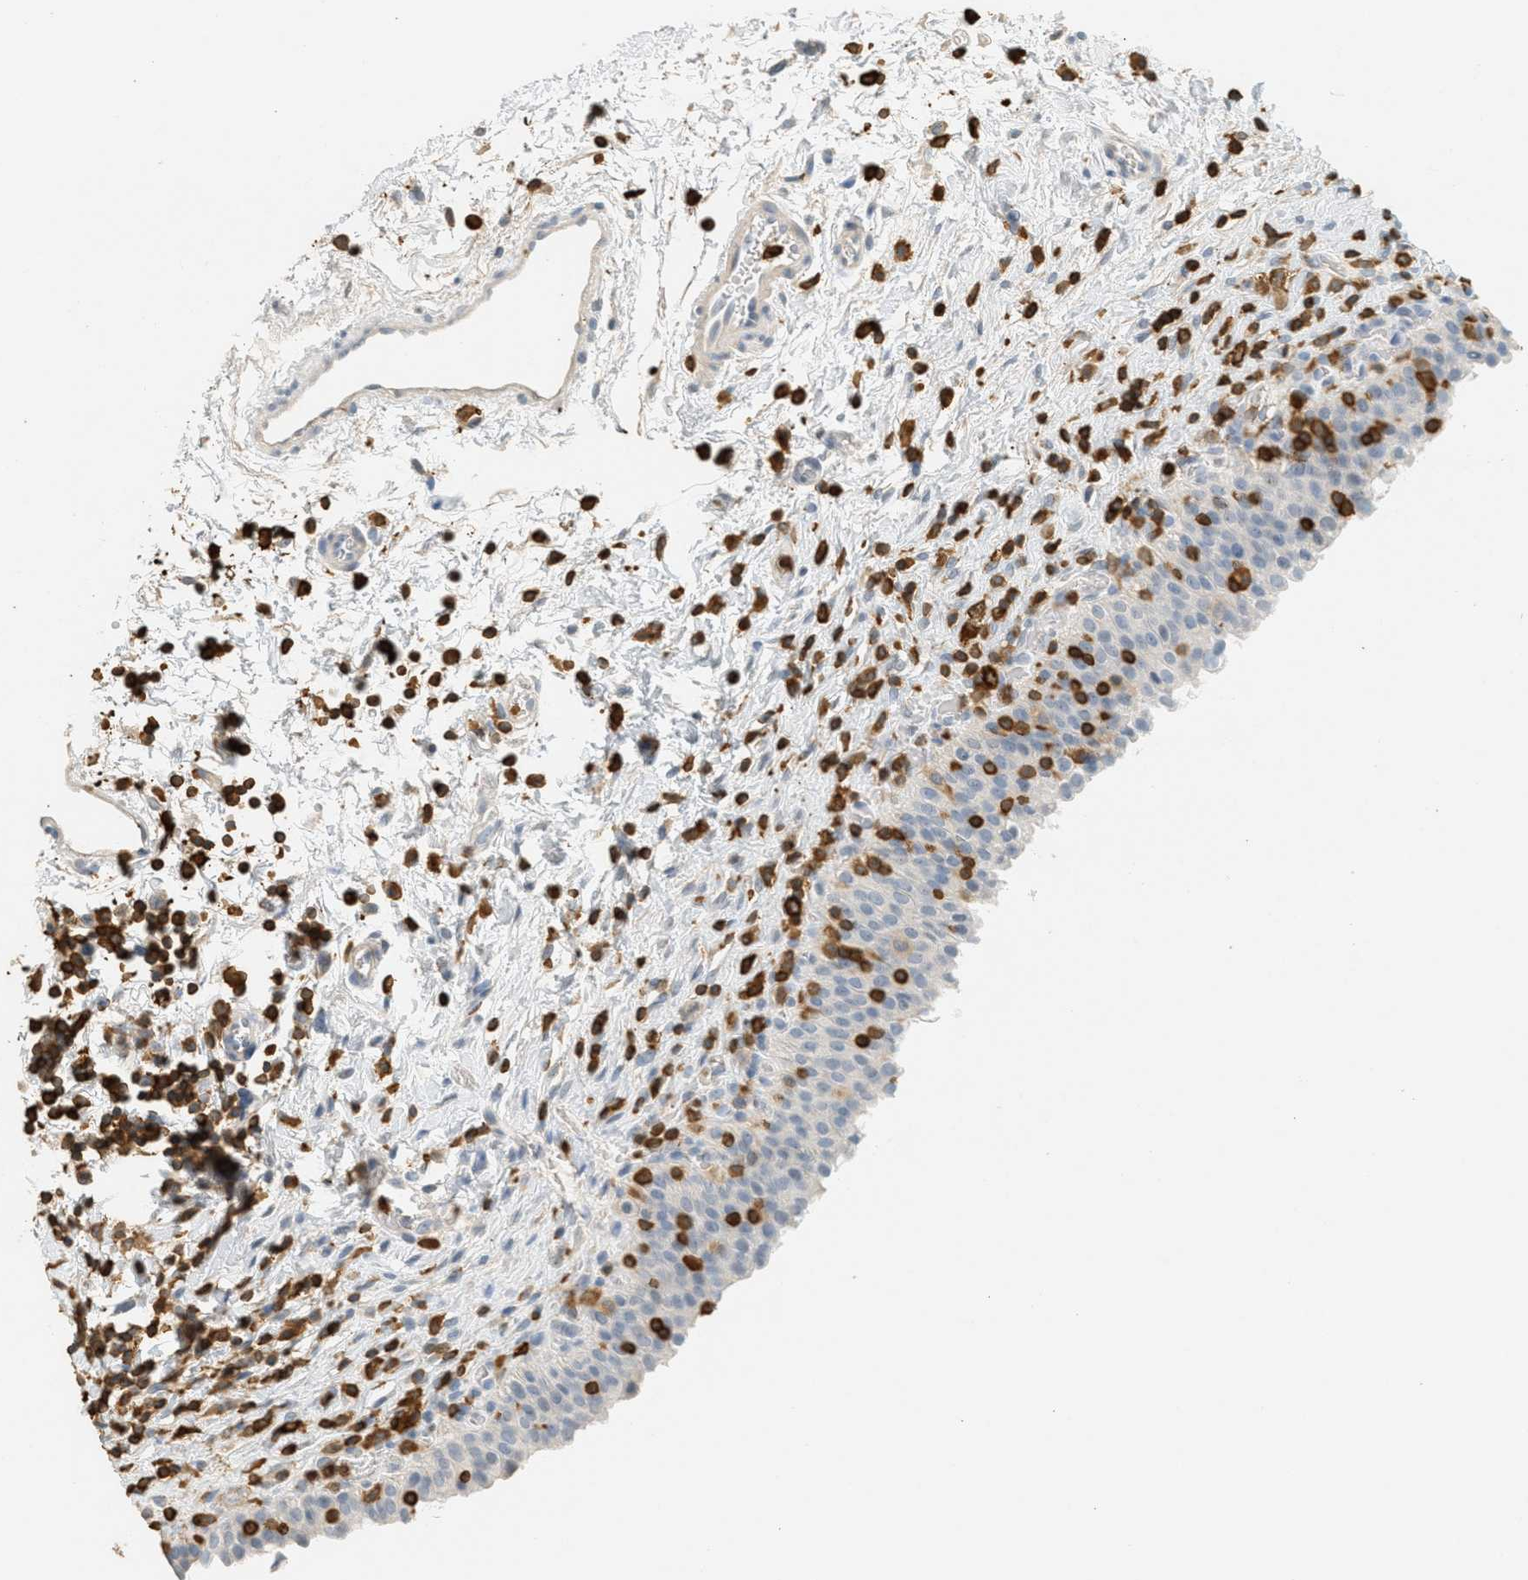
{"staining": {"intensity": "negative", "quantity": "none", "location": "none"}, "tissue": "urinary bladder", "cell_type": "Urothelial cells", "image_type": "normal", "snomed": [{"axis": "morphology", "description": "Normal tissue, NOS"}, {"axis": "topography", "description": "Urinary bladder"}], "caption": "High magnification brightfield microscopy of normal urinary bladder stained with DAB (brown) and counterstained with hematoxylin (blue): urothelial cells show no significant expression.", "gene": "LSP1", "patient": {"sex": "male", "age": 51}}